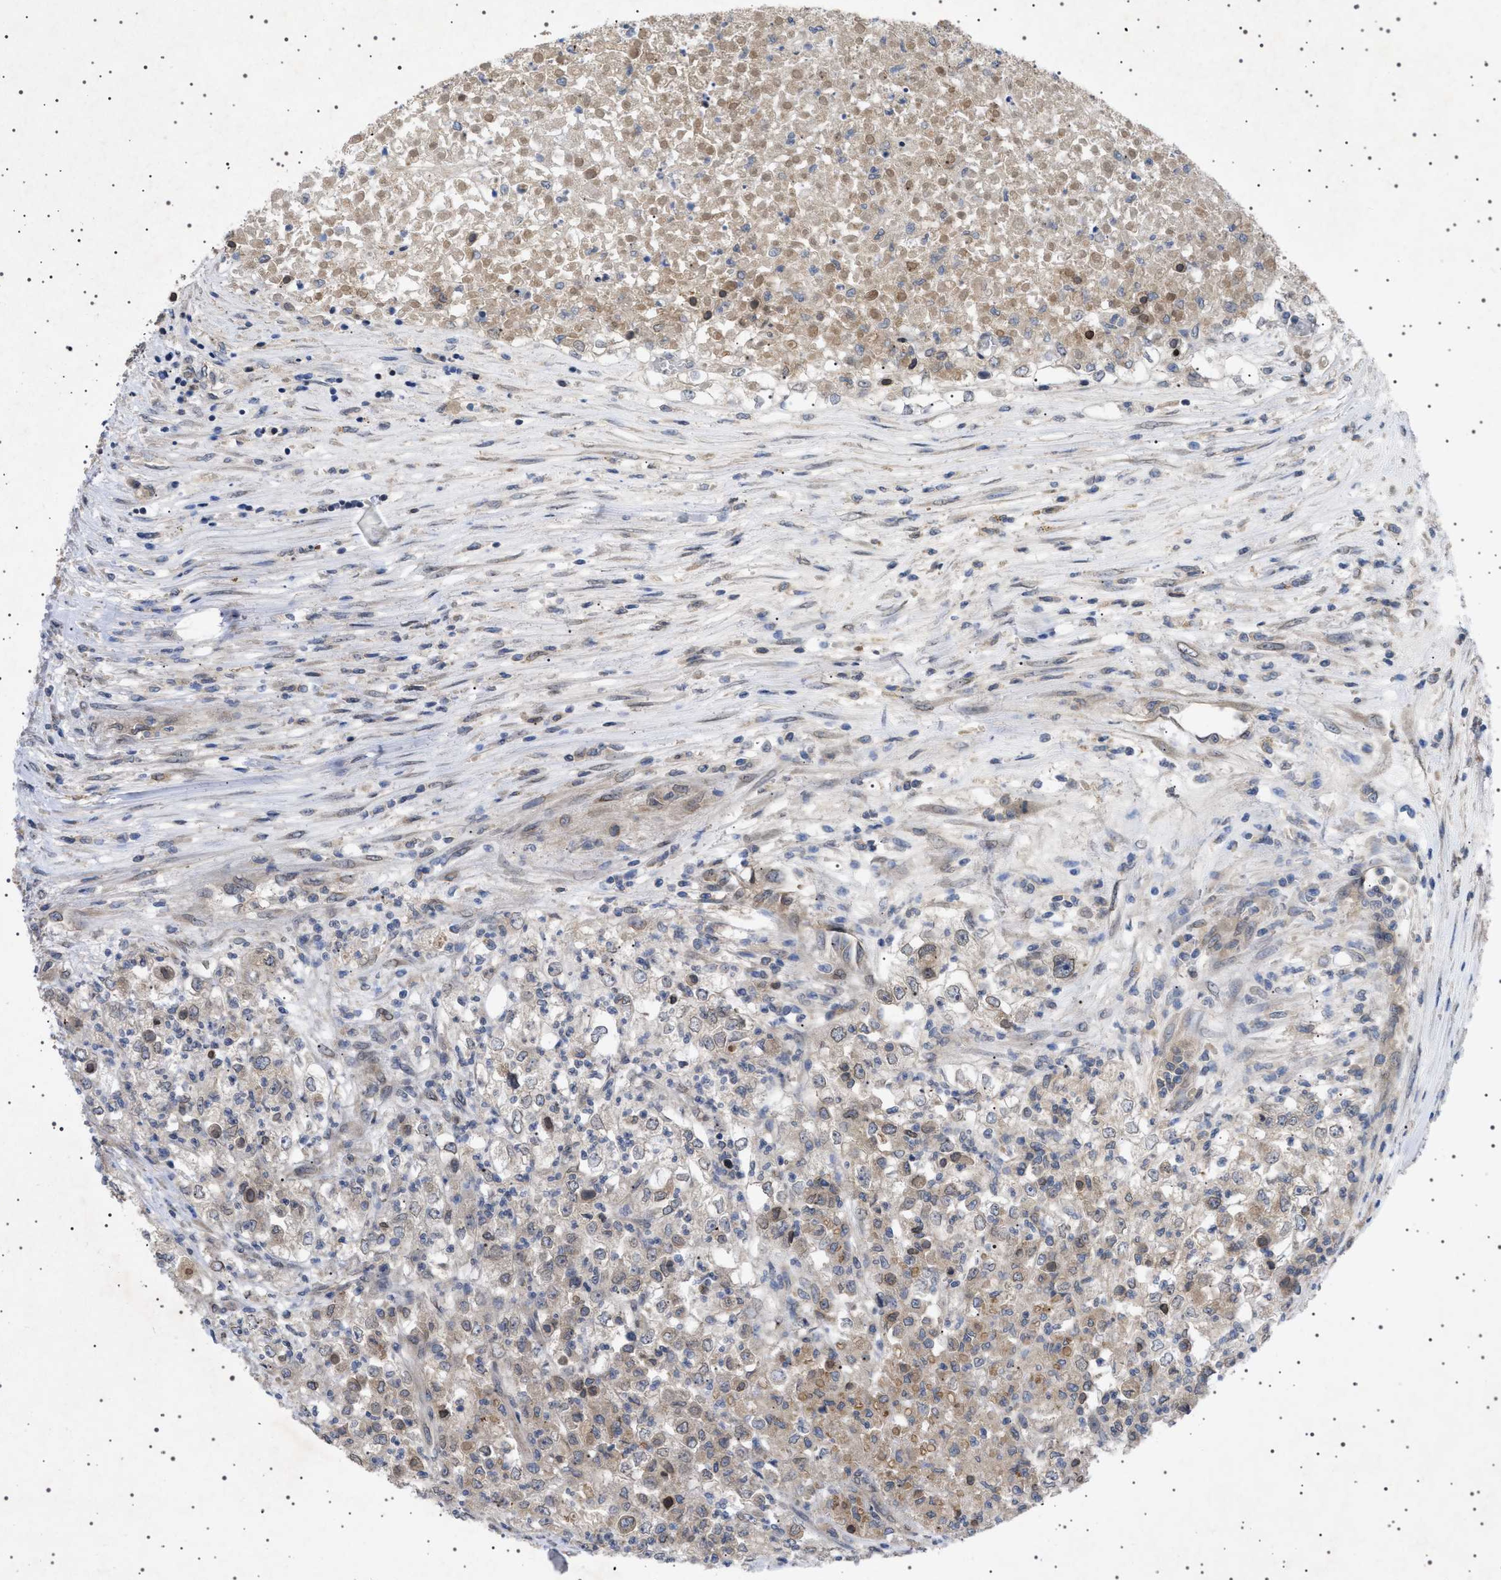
{"staining": {"intensity": "weak", "quantity": ">75%", "location": "cytoplasmic/membranous,nuclear"}, "tissue": "renal cancer", "cell_type": "Tumor cells", "image_type": "cancer", "snomed": [{"axis": "morphology", "description": "Adenocarcinoma, NOS"}, {"axis": "topography", "description": "Kidney"}], "caption": "This is an image of immunohistochemistry staining of renal adenocarcinoma, which shows weak positivity in the cytoplasmic/membranous and nuclear of tumor cells.", "gene": "NUP93", "patient": {"sex": "female", "age": 54}}